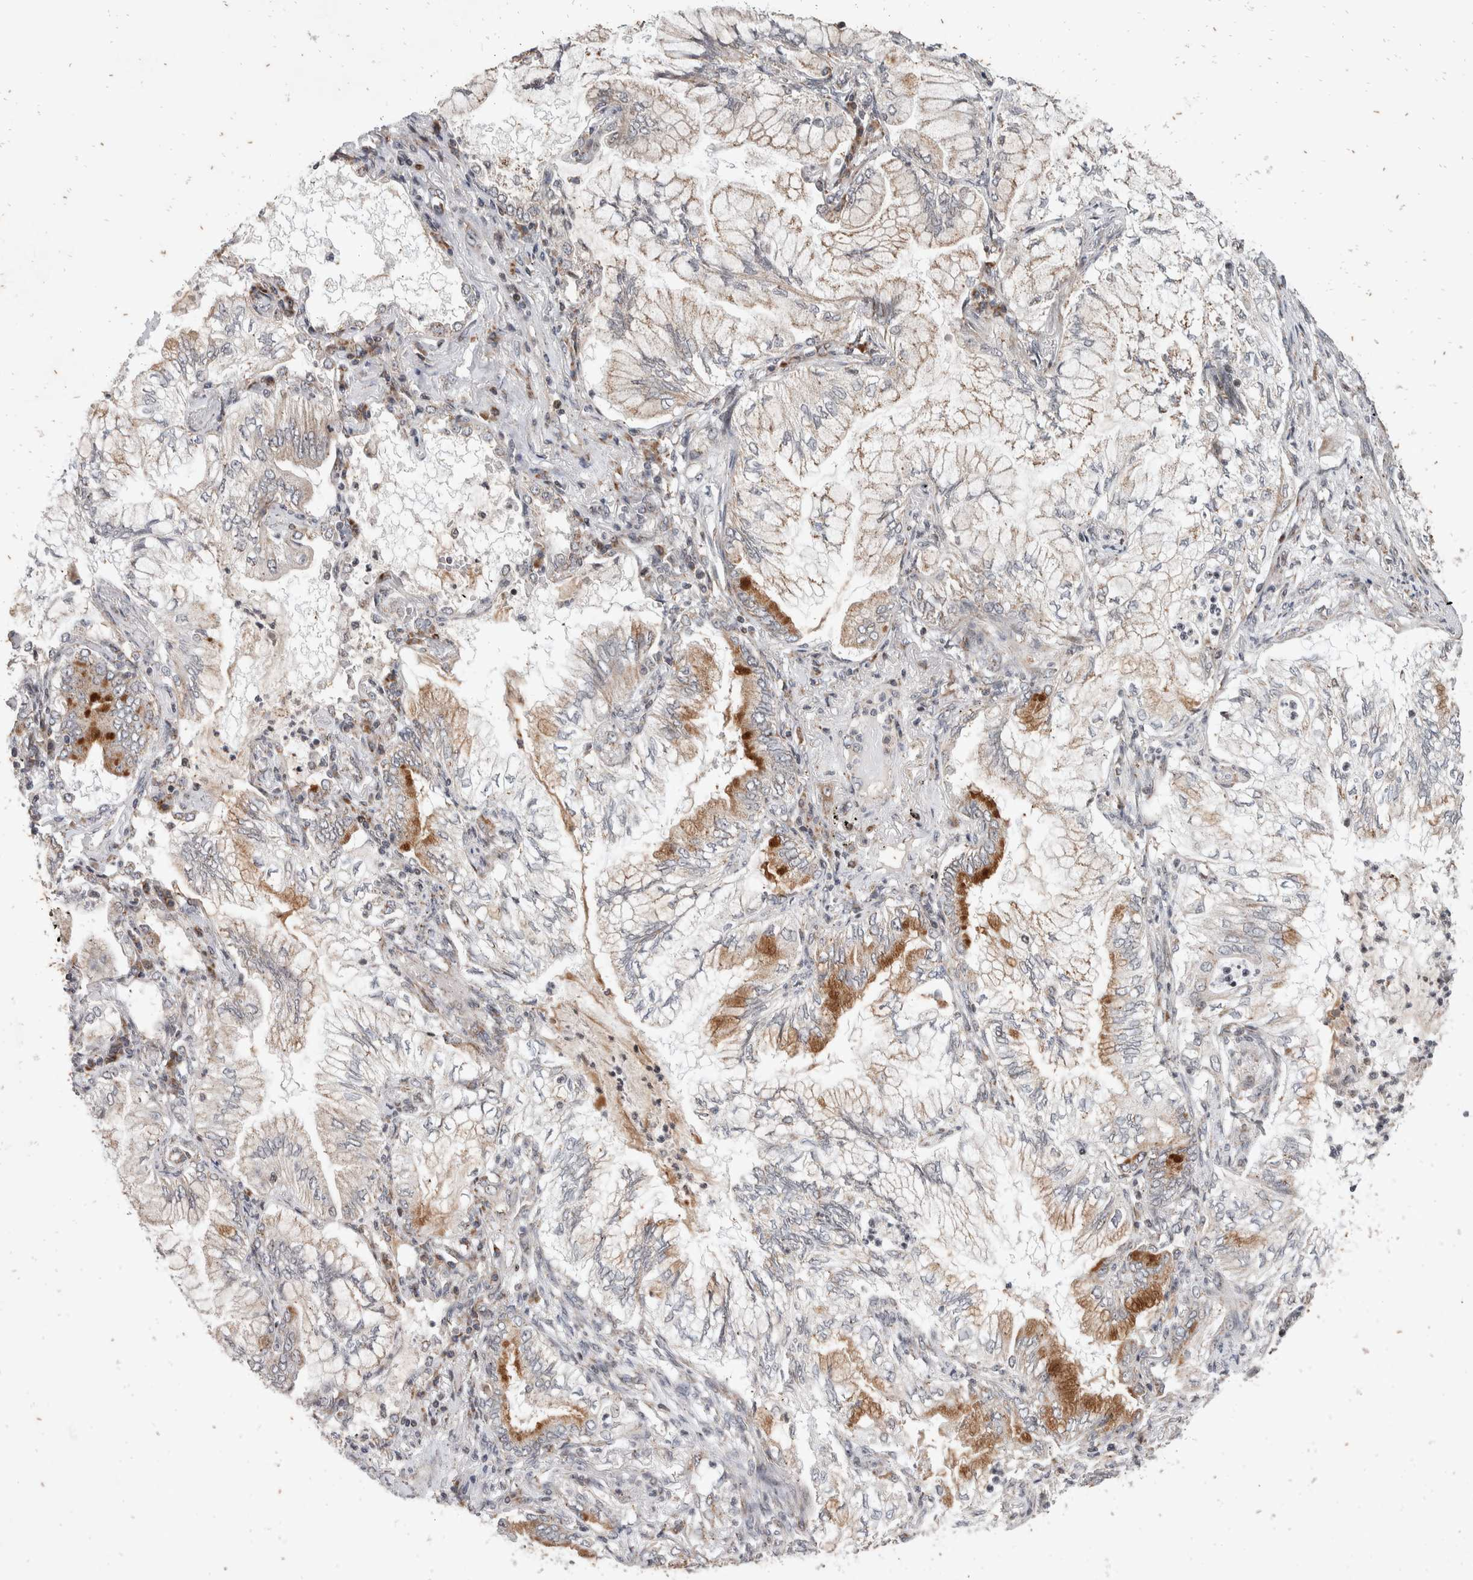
{"staining": {"intensity": "moderate", "quantity": "<25%", "location": "cytoplasmic/membranous"}, "tissue": "lung cancer", "cell_type": "Tumor cells", "image_type": "cancer", "snomed": [{"axis": "morphology", "description": "Adenocarcinoma, NOS"}, {"axis": "topography", "description": "Lung"}], "caption": "Tumor cells reveal low levels of moderate cytoplasmic/membranous positivity in about <25% of cells in human lung cancer (adenocarcinoma).", "gene": "ATXN7L1", "patient": {"sex": "female", "age": 70}}